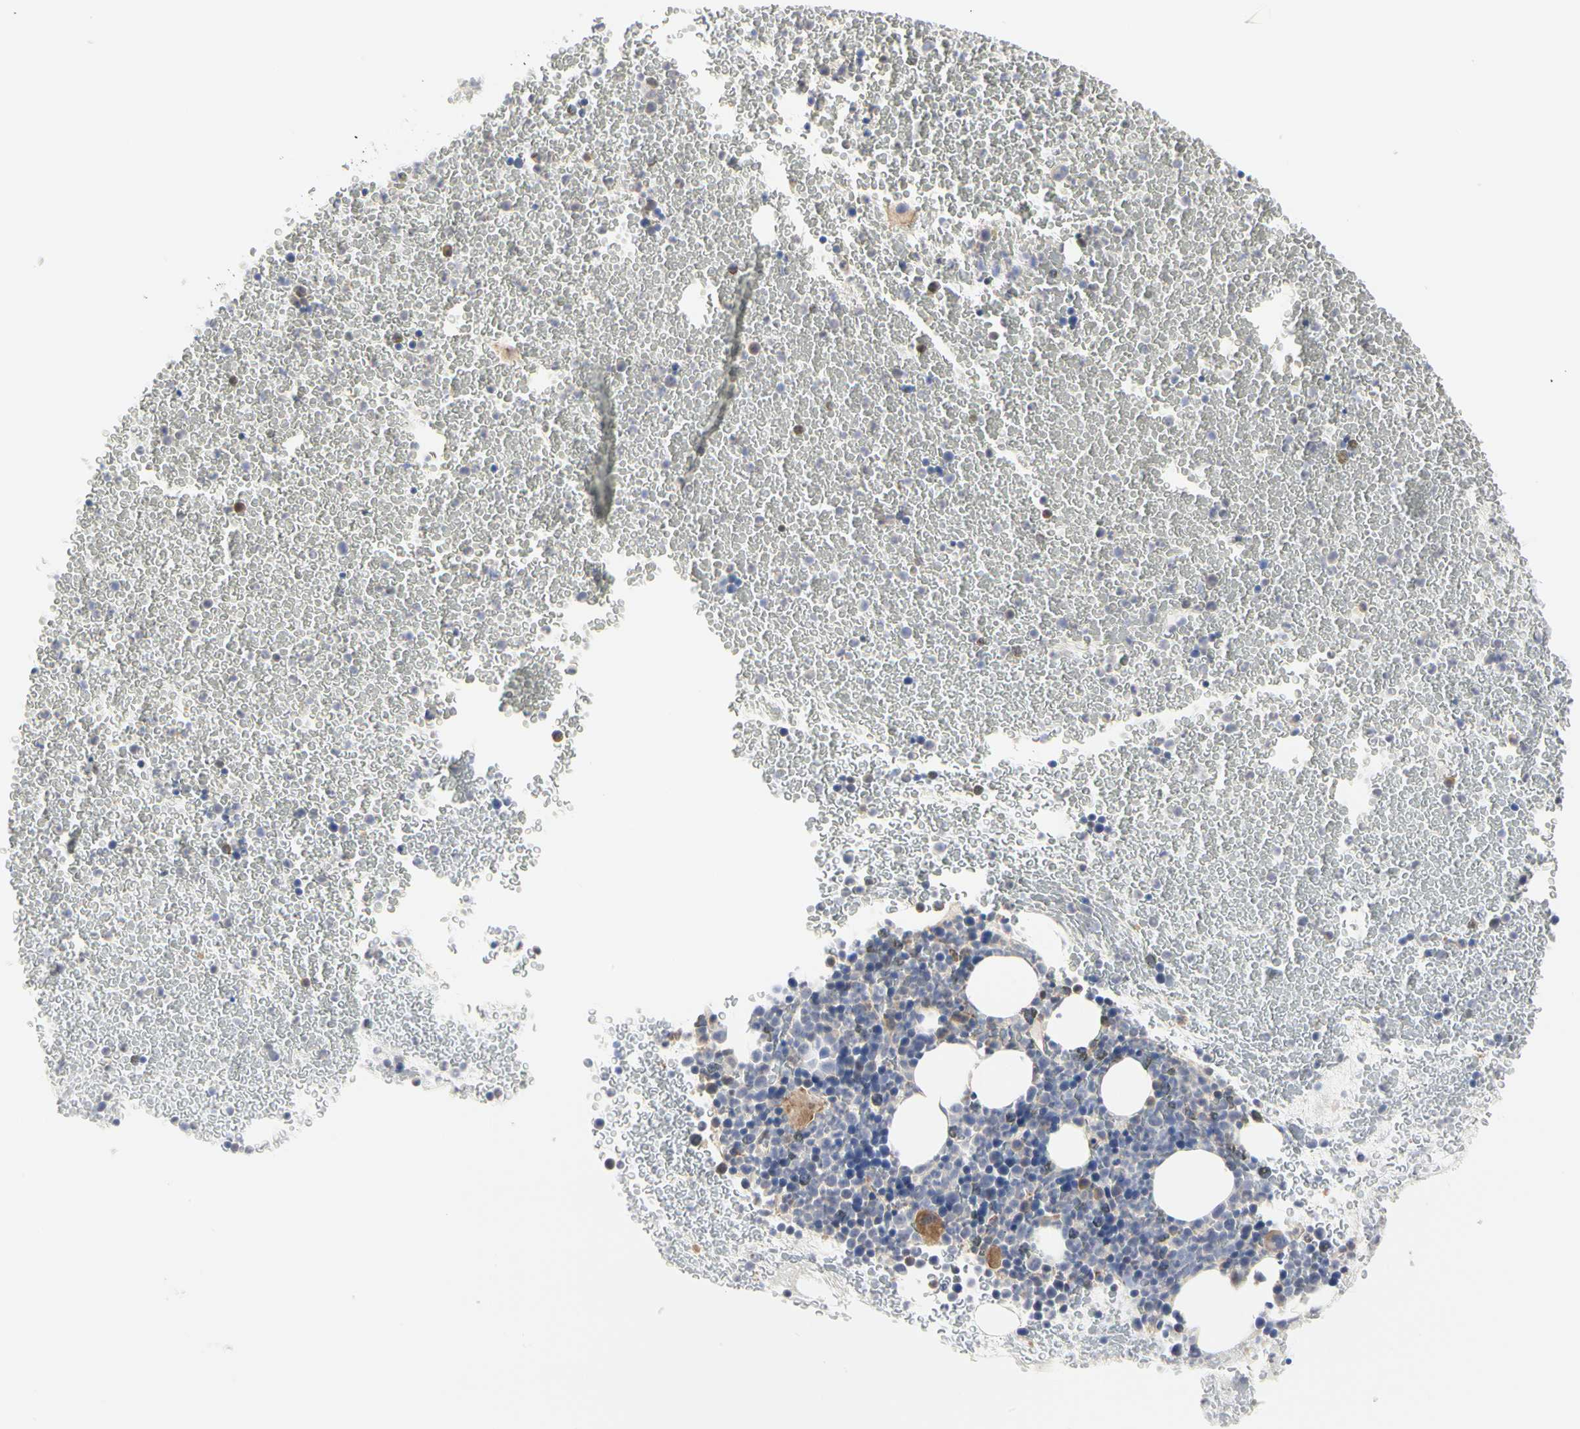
{"staining": {"intensity": "moderate", "quantity": "<25%", "location": "cytoplasmic/membranous"}, "tissue": "bone marrow", "cell_type": "Hematopoietic cells", "image_type": "normal", "snomed": [{"axis": "morphology", "description": "Normal tissue, NOS"}, {"axis": "topography", "description": "Bone marrow"}], "caption": "A low amount of moderate cytoplasmic/membranous positivity is appreciated in about <25% of hematopoietic cells in benign bone marrow. The protein of interest is shown in brown color, while the nuclei are stained blue.", "gene": "SHANK2", "patient": {"sex": "female", "age": 53}}